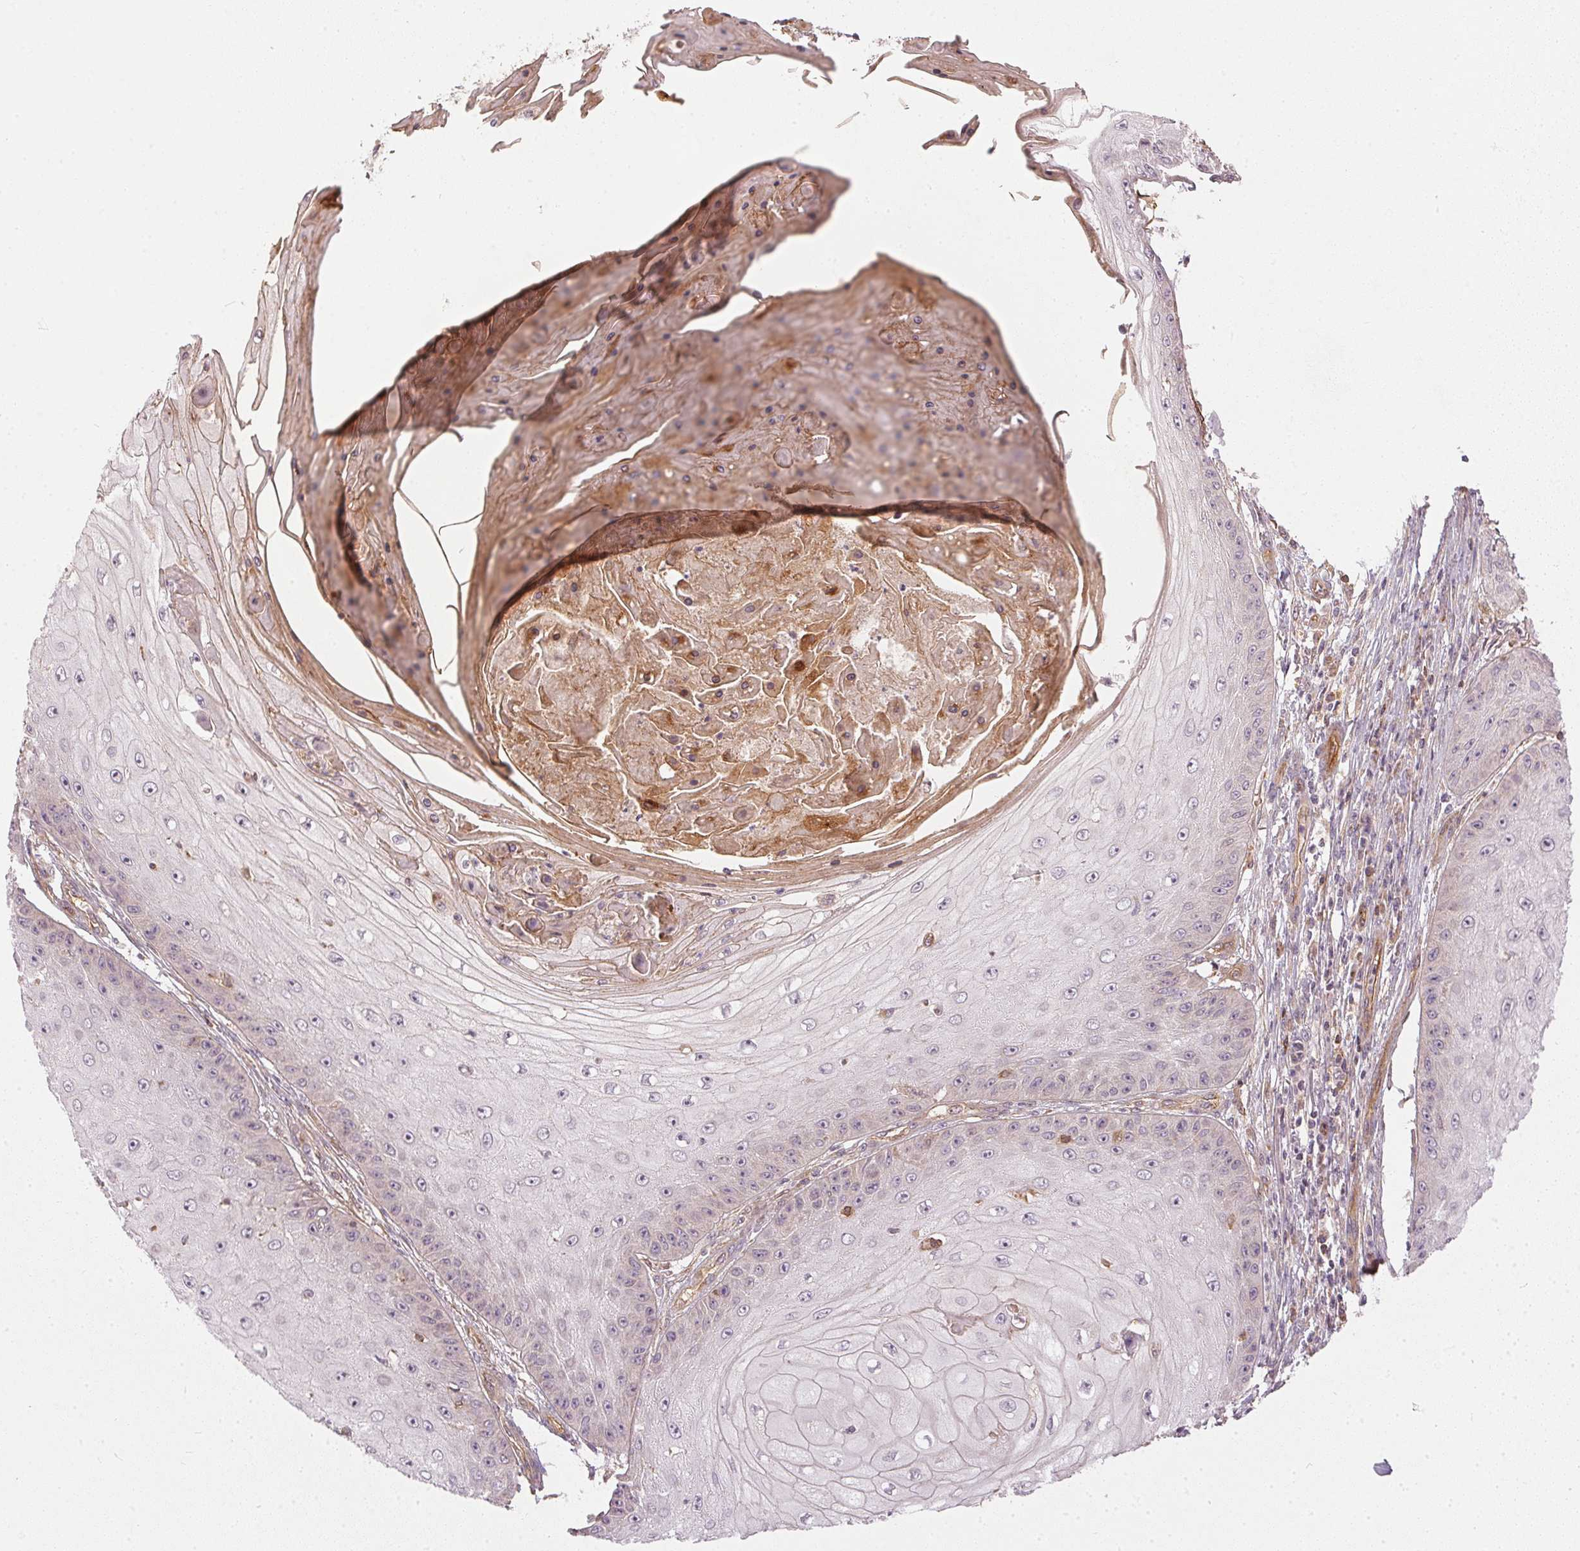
{"staining": {"intensity": "negative", "quantity": "none", "location": "none"}, "tissue": "skin cancer", "cell_type": "Tumor cells", "image_type": "cancer", "snomed": [{"axis": "morphology", "description": "Squamous cell carcinoma, NOS"}, {"axis": "topography", "description": "Skin"}], "caption": "Immunohistochemical staining of skin cancer (squamous cell carcinoma) shows no significant expression in tumor cells.", "gene": "NADK2", "patient": {"sex": "male", "age": 70}}